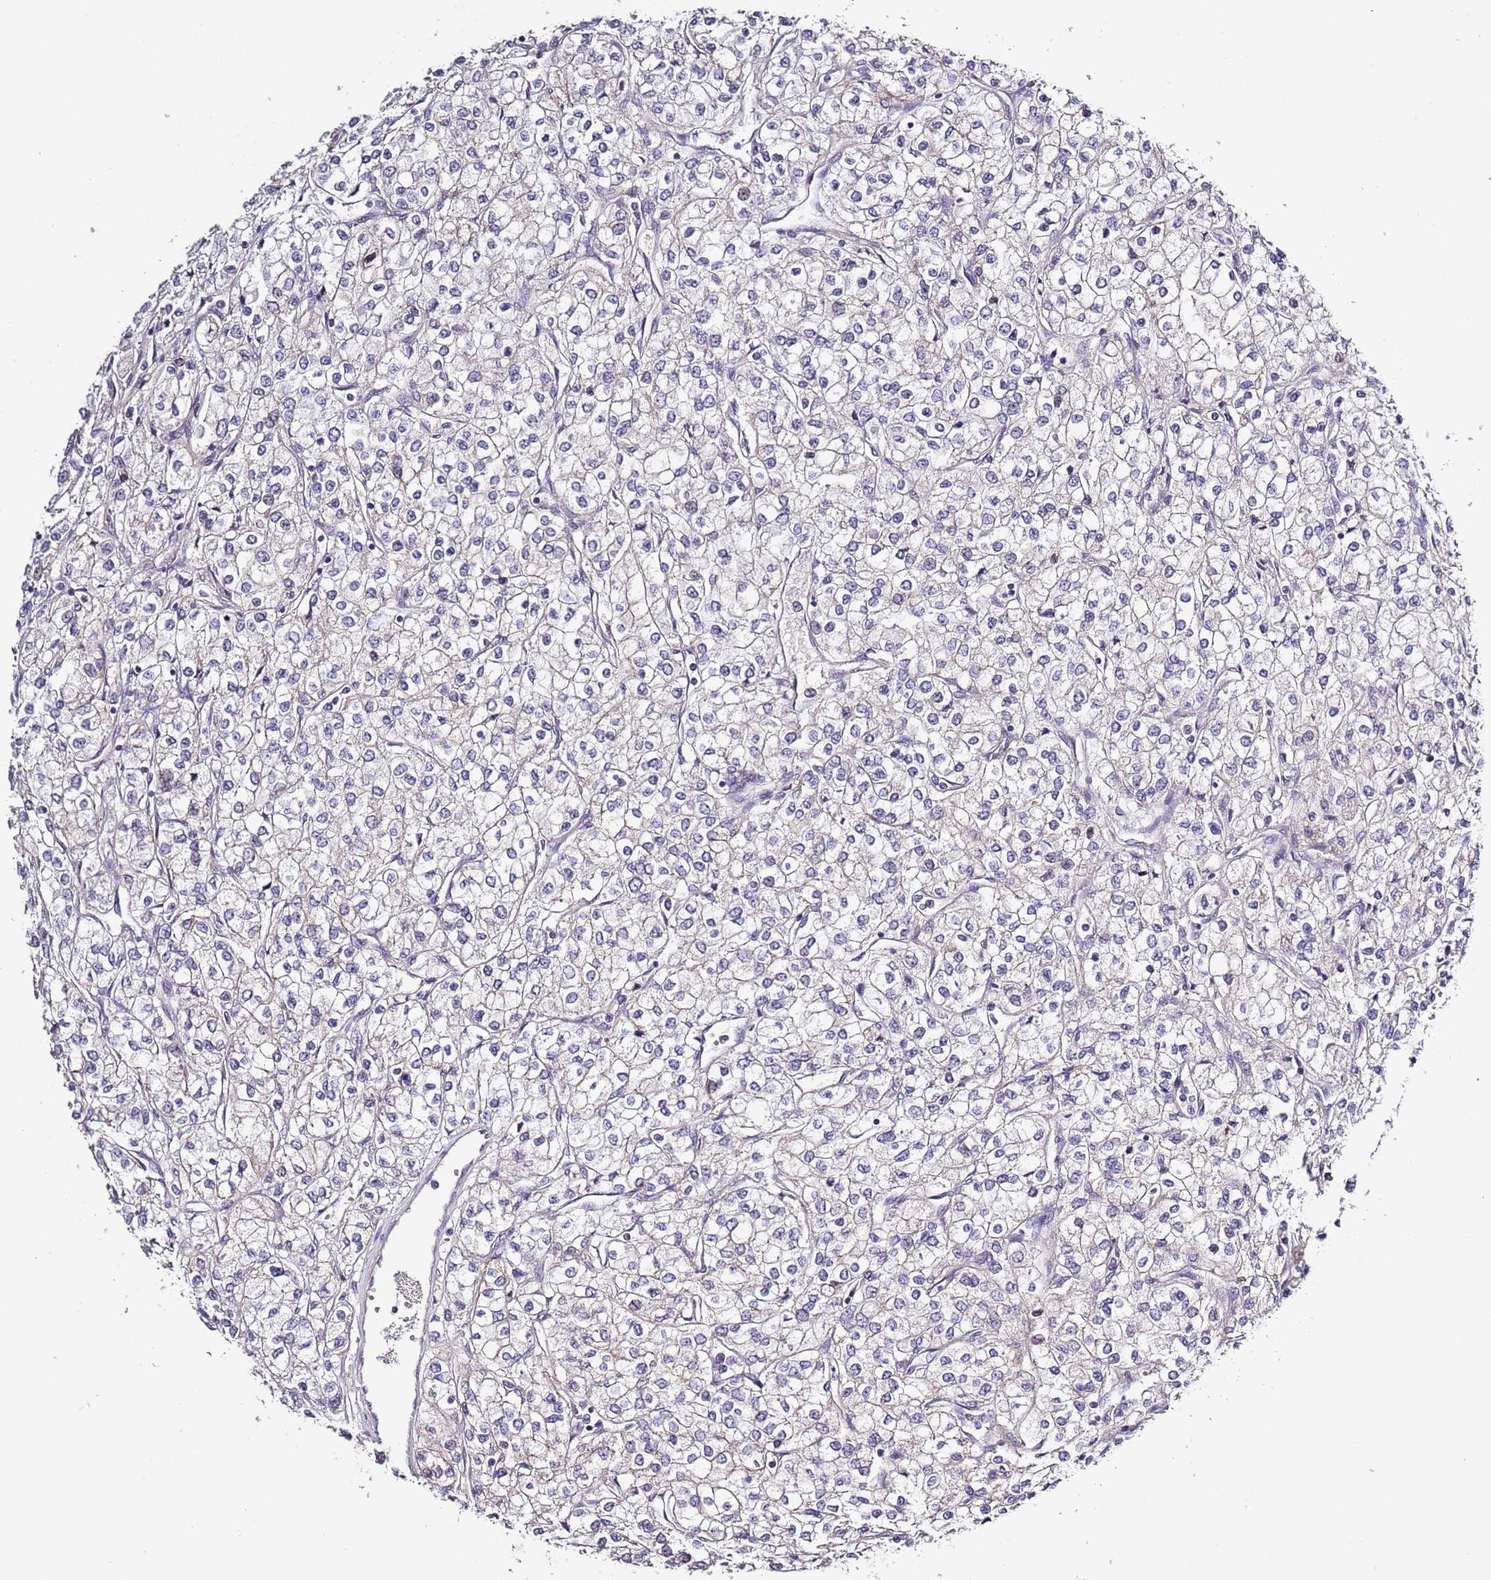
{"staining": {"intensity": "negative", "quantity": "none", "location": "none"}, "tissue": "renal cancer", "cell_type": "Tumor cells", "image_type": "cancer", "snomed": [{"axis": "morphology", "description": "Adenocarcinoma, NOS"}, {"axis": "topography", "description": "Kidney"}], "caption": "DAB (3,3'-diaminobenzidine) immunohistochemical staining of renal cancer (adenocarcinoma) demonstrates no significant staining in tumor cells.", "gene": "LIPJ", "patient": {"sex": "male", "age": 80}}